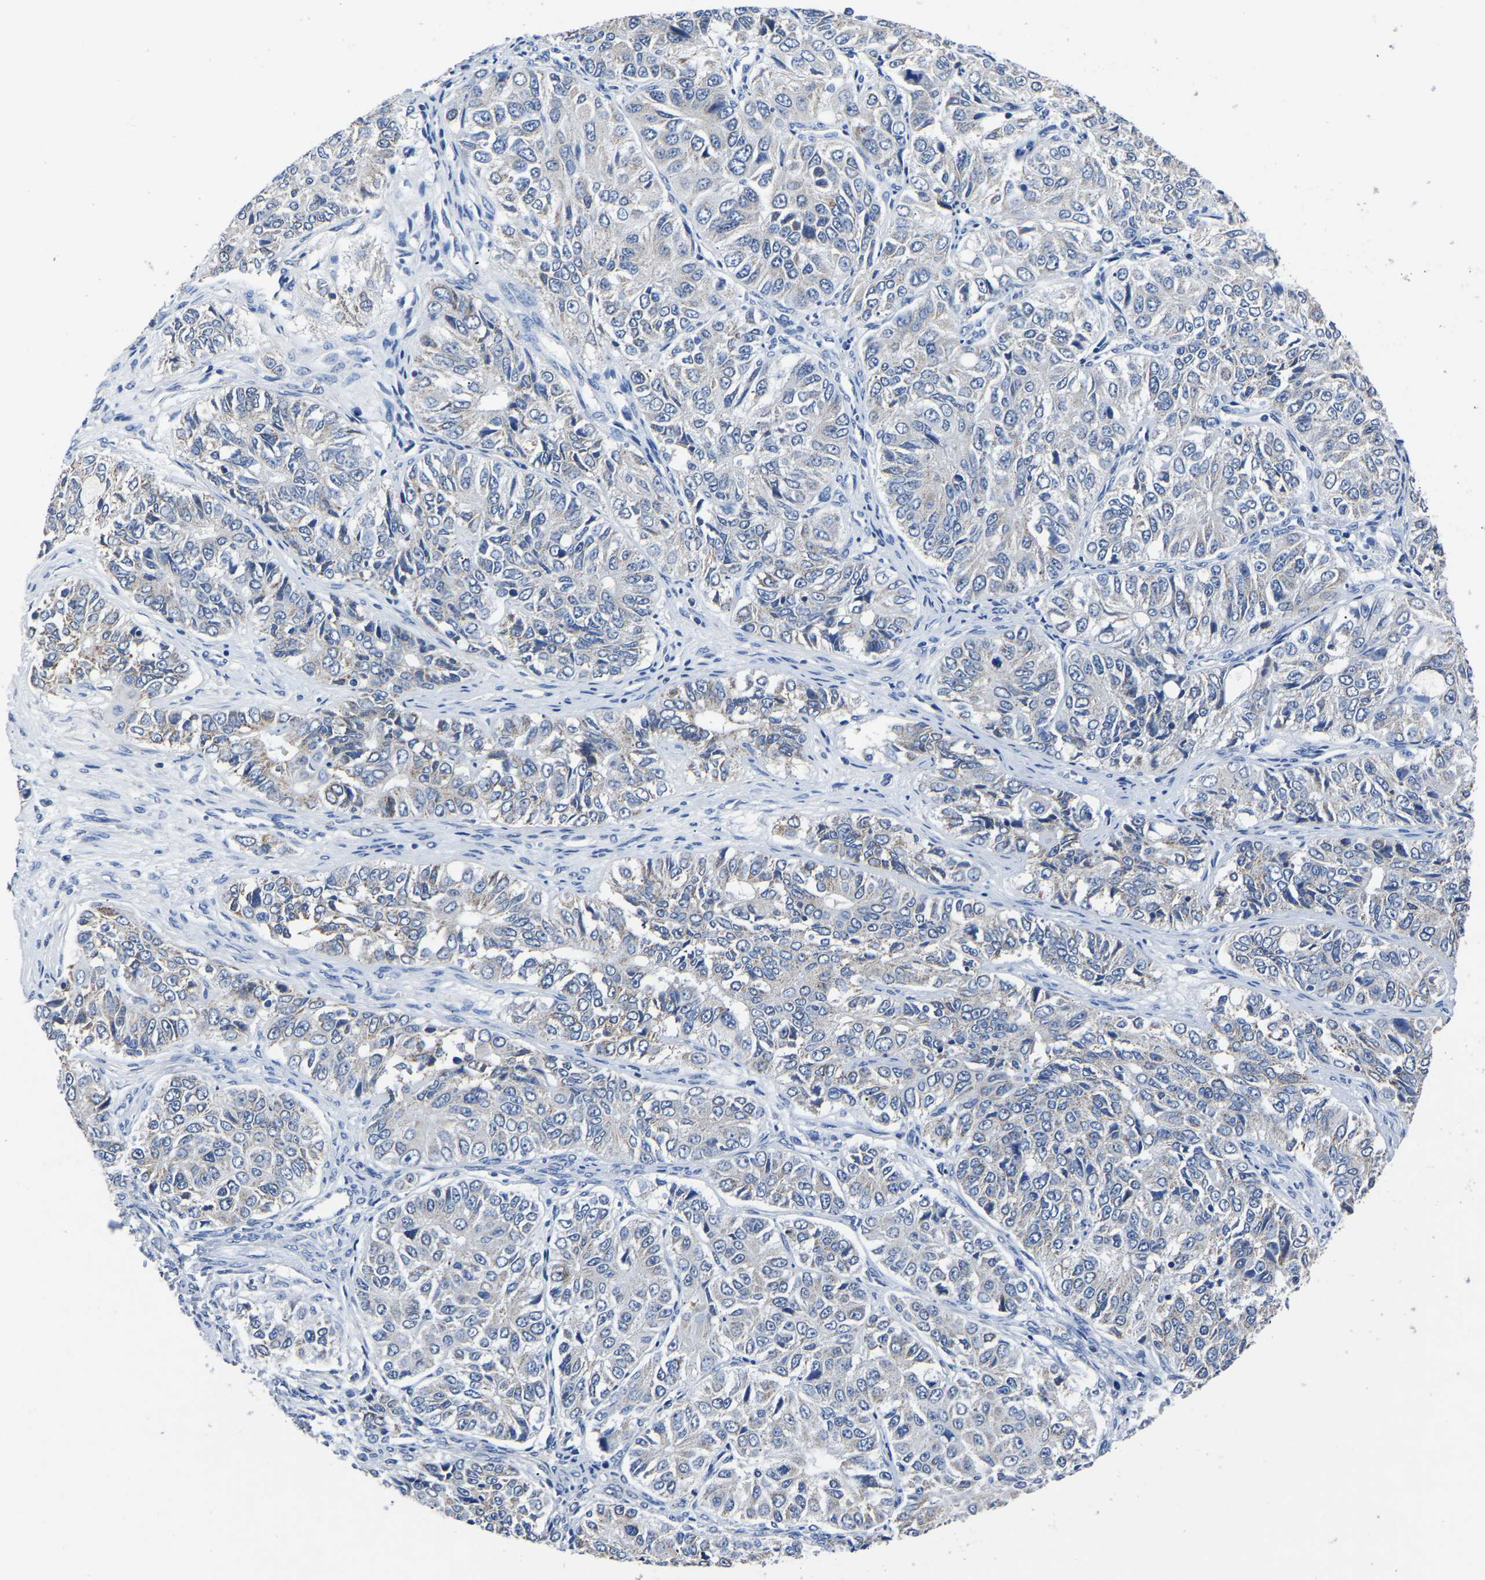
{"staining": {"intensity": "negative", "quantity": "none", "location": "none"}, "tissue": "ovarian cancer", "cell_type": "Tumor cells", "image_type": "cancer", "snomed": [{"axis": "morphology", "description": "Carcinoma, endometroid"}, {"axis": "topography", "description": "Ovary"}], "caption": "Immunohistochemistry (IHC) histopathology image of neoplastic tissue: ovarian endometroid carcinoma stained with DAB exhibits no significant protein positivity in tumor cells.", "gene": "FGD5", "patient": {"sex": "female", "age": 51}}